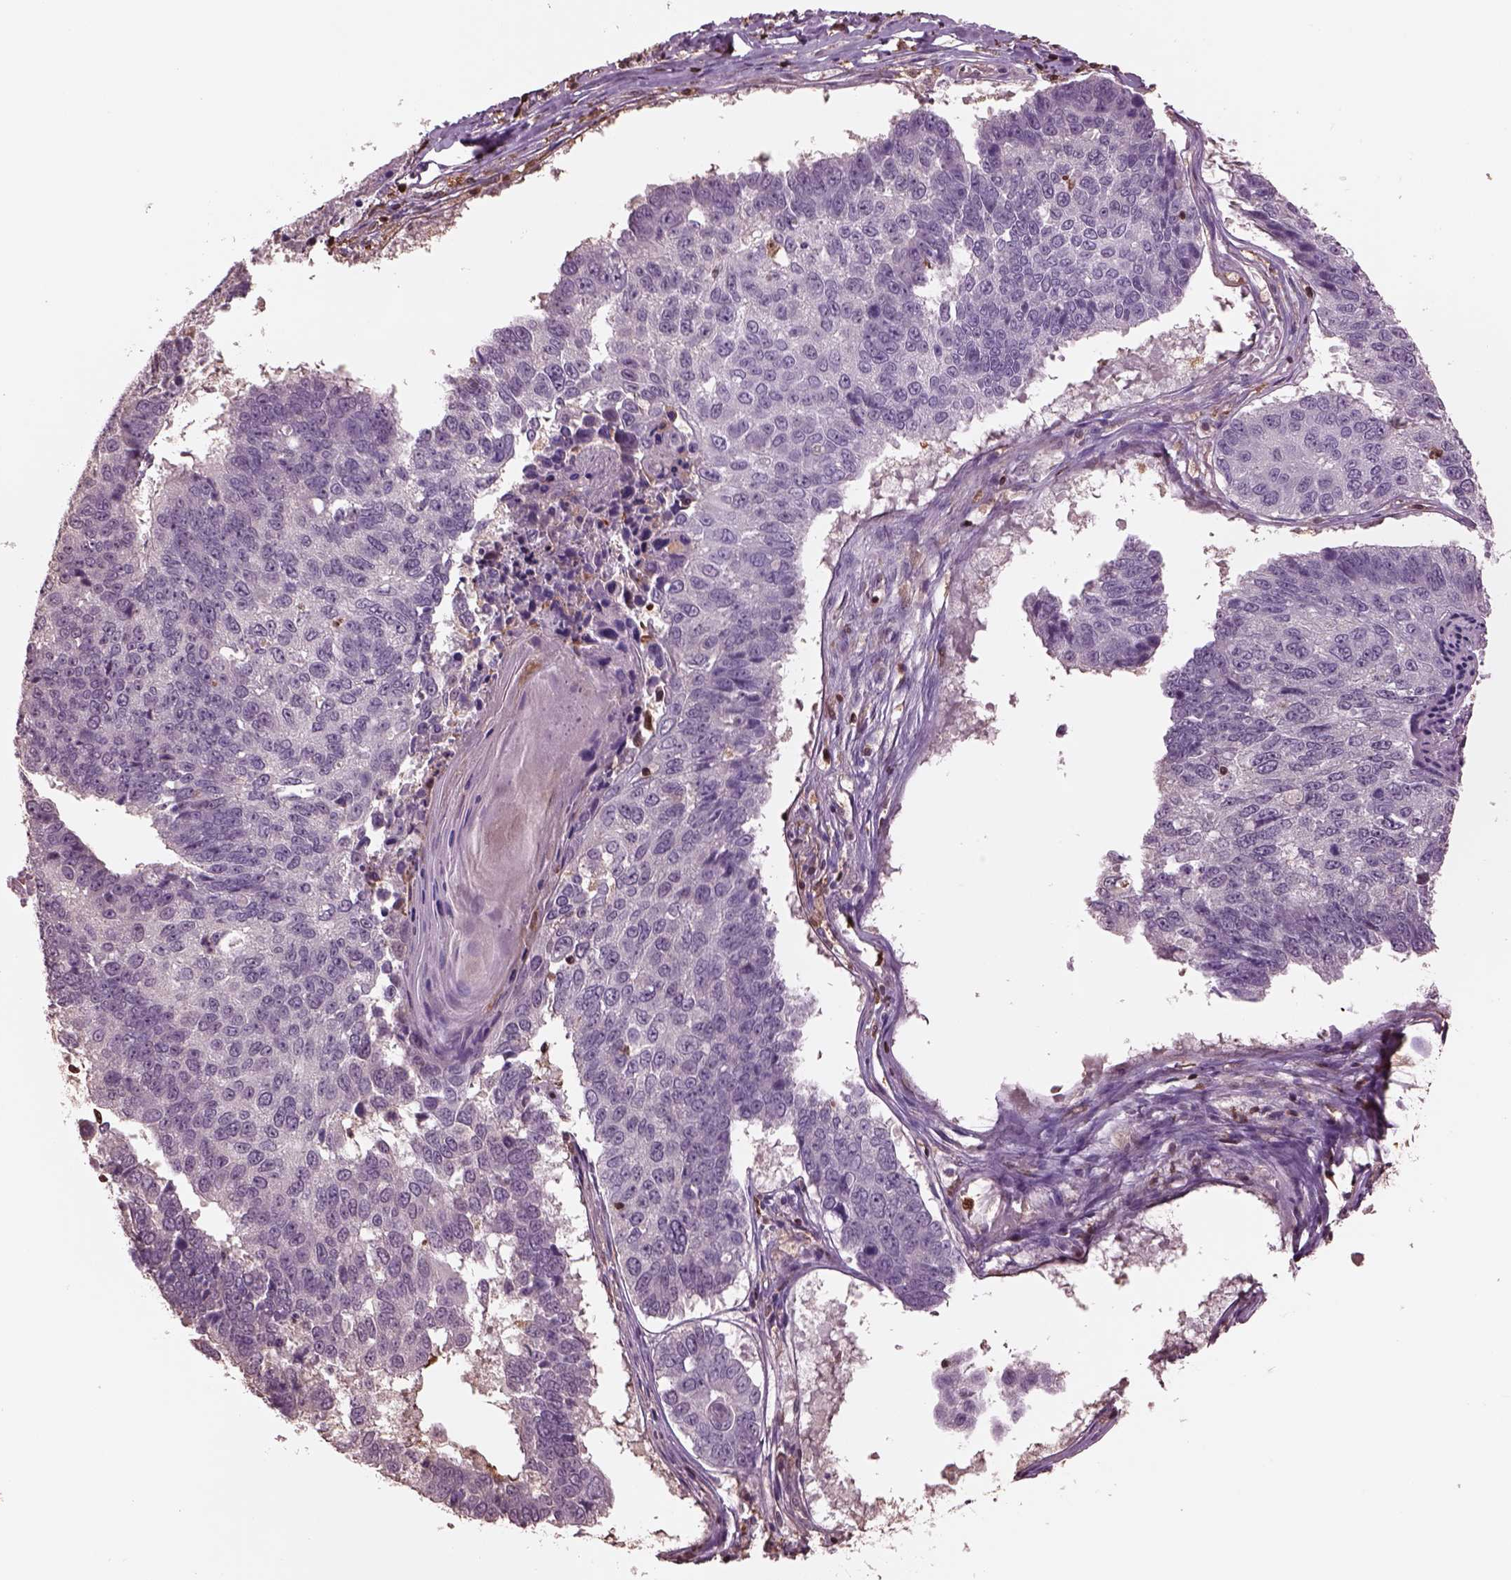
{"staining": {"intensity": "negative", "quantity": "none", "location": "none"}, "tissue": "lung cancer", "cell_type": "Tumor cells", "image_type": "cancer", "snomed": [{"axis": "morphology", "description": "Squamous cell carcinoma, NOS"}, {"axis": "topography", "description": "Lung"}], "caption": "Photomicrograph shows no significant protein staining in tumor cells of lung squamous cell carcinoma.", "gene": "IL31RA", "patient": {"sex": "male", "age": 73}}